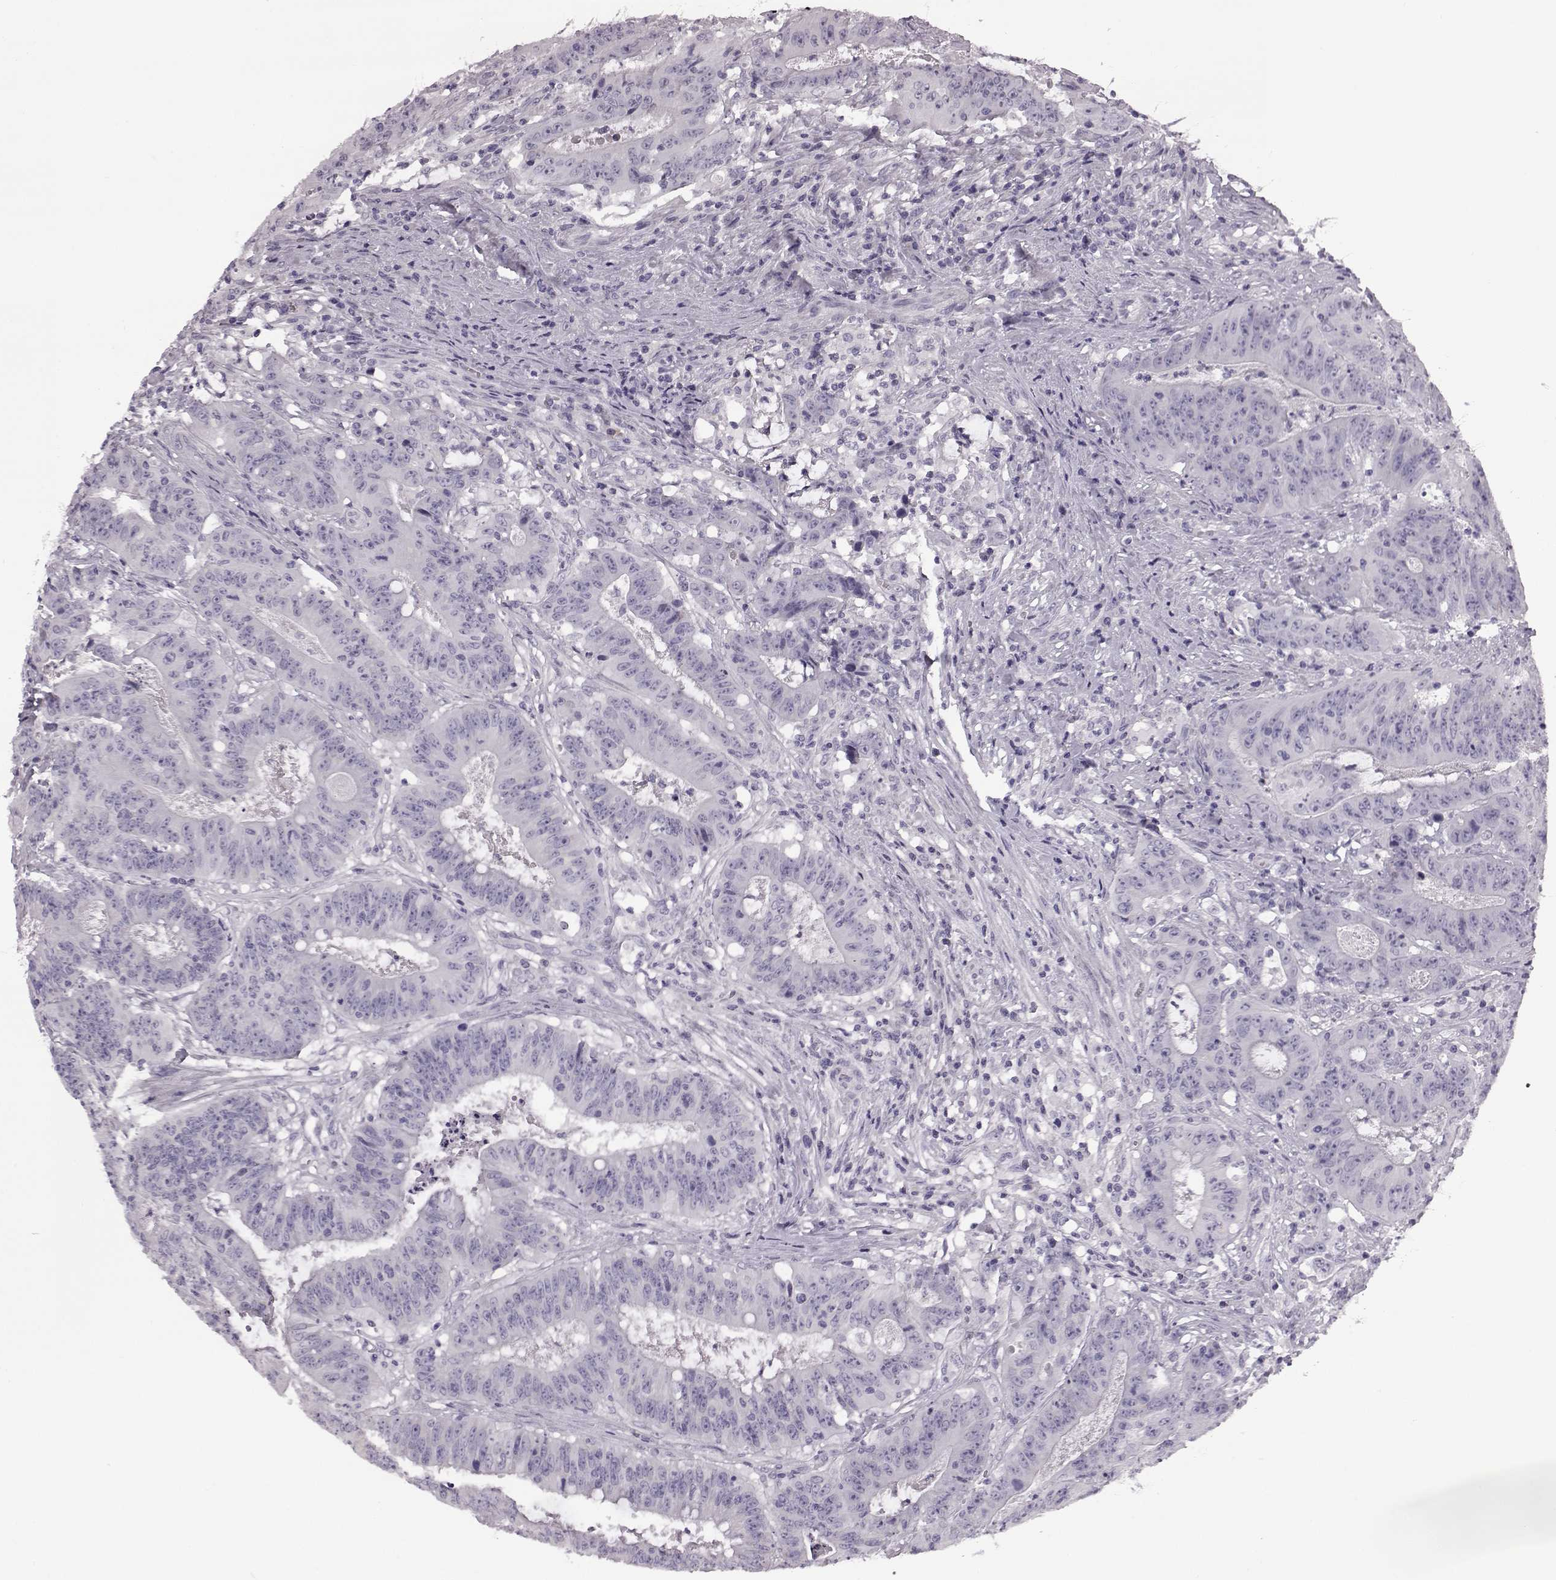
{"staining": {"intensity": "negative", "quantity": "none", "location": "none"}, "tissue": "colorectal cancer", "cell_type": "Tumor cells", "image_type": "cancer", "snomed": [{"axis": "morphology", "description": "Adenocarcinoma, NOS"}, {"axis": "topography", "description": "Colon"}], "caption": "Micrograph shows no protein positivity in tumor cells of colorectal cancer (adenocarcinoma) tissue.", "gene": "ODAD4", "patient": {"sex": "male", "age": 33}}